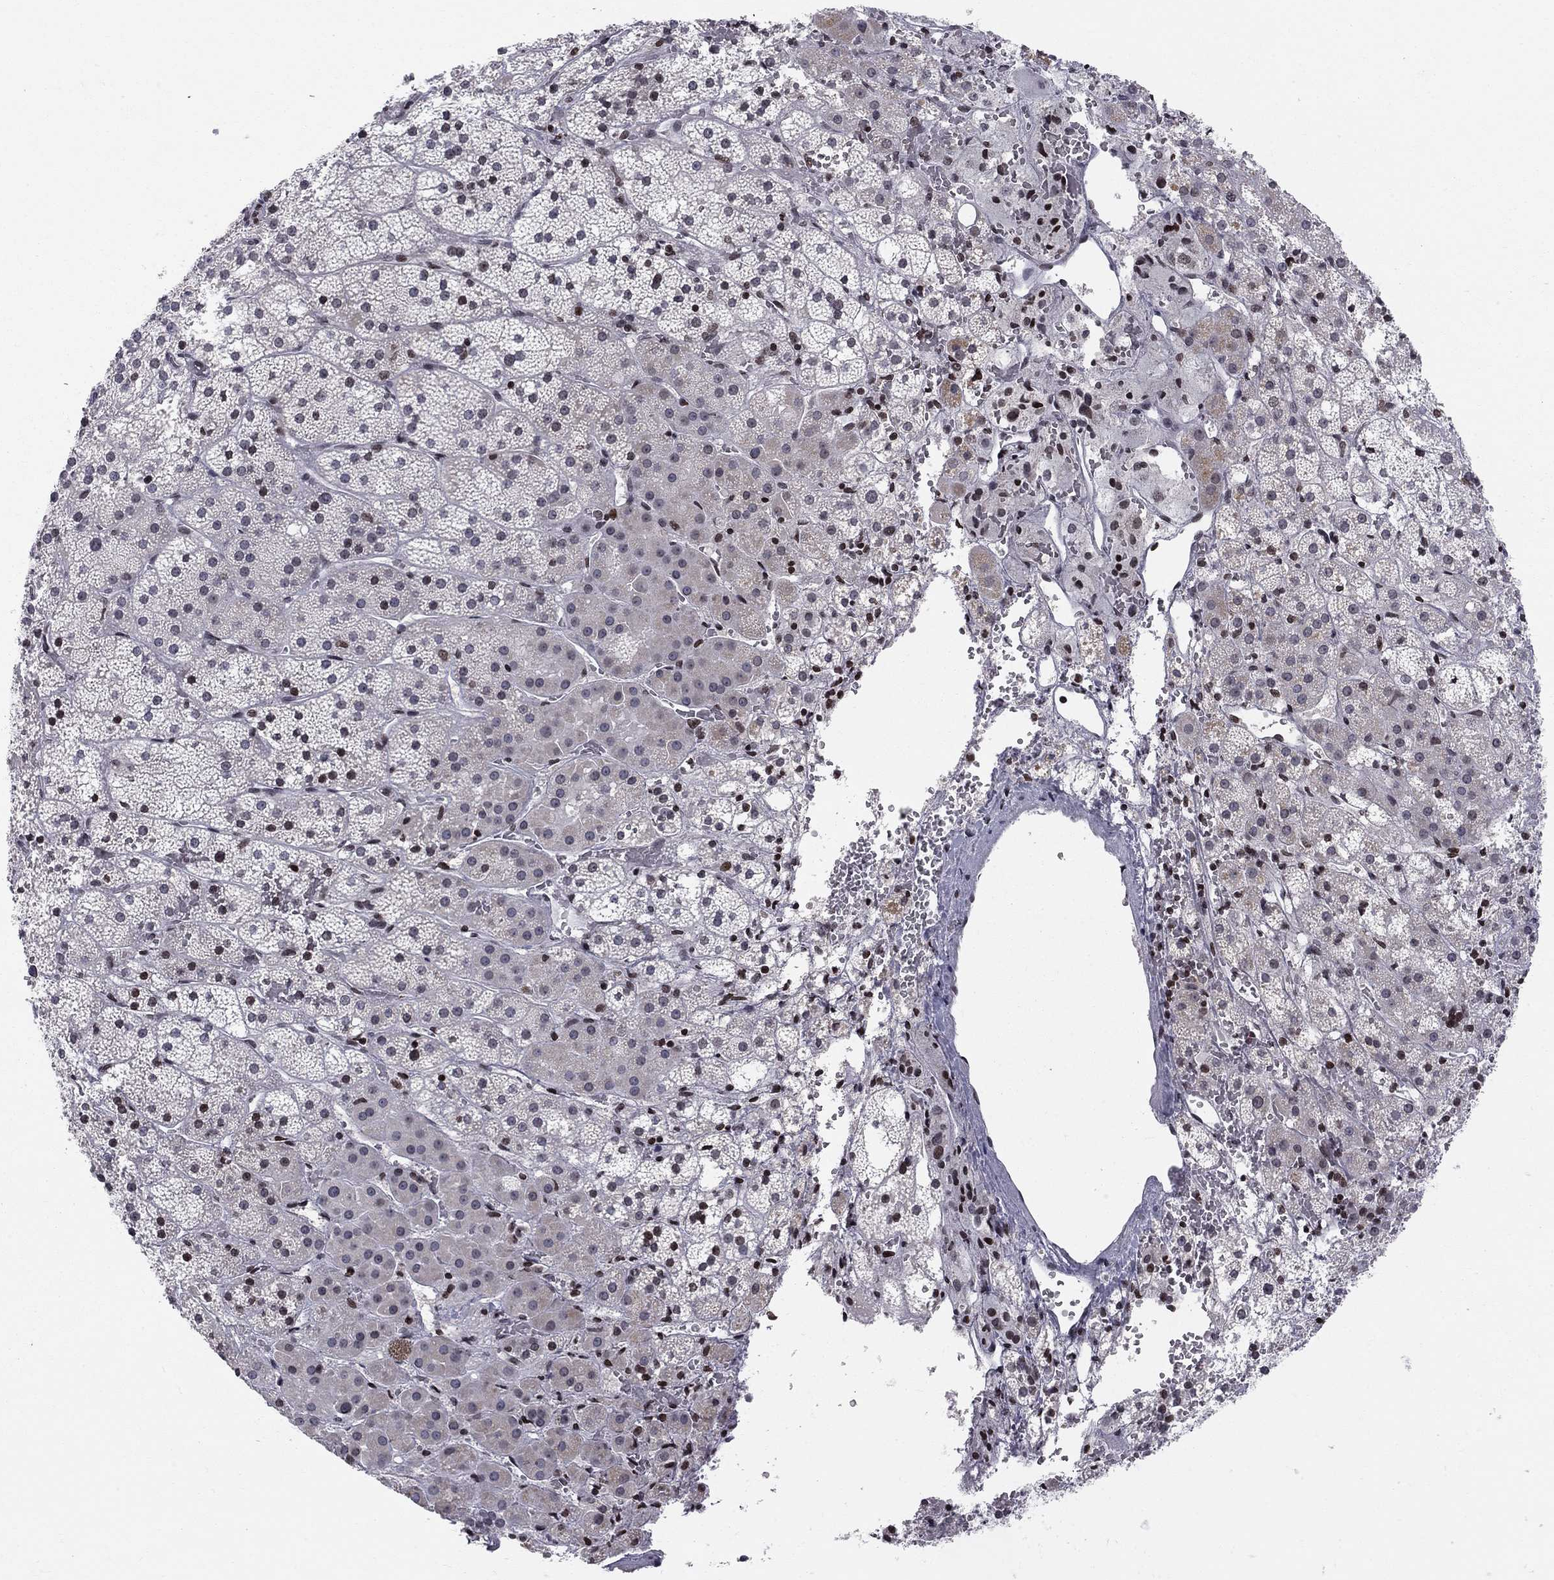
{"staining": {"intensity": "moderate", "quantity": "<25%", "location": "nuclear"}, "tissue": "adrenal gland", "cell_type": "Glandular cells", "image_type": "normal", "snomed": [{"axis": "morphology", "description": "Normal tissue, NOS"}, {"axis": "topography", "description": "Adrenal gland"}], "caption": "Immunohistochemistry of unremarkable human adrenal gland displays low levels of moderate nuclear staining in about <25% of glandular cells.", "gene": "RNASEH2C", "patient": {"sex": "male", "age": 53}}